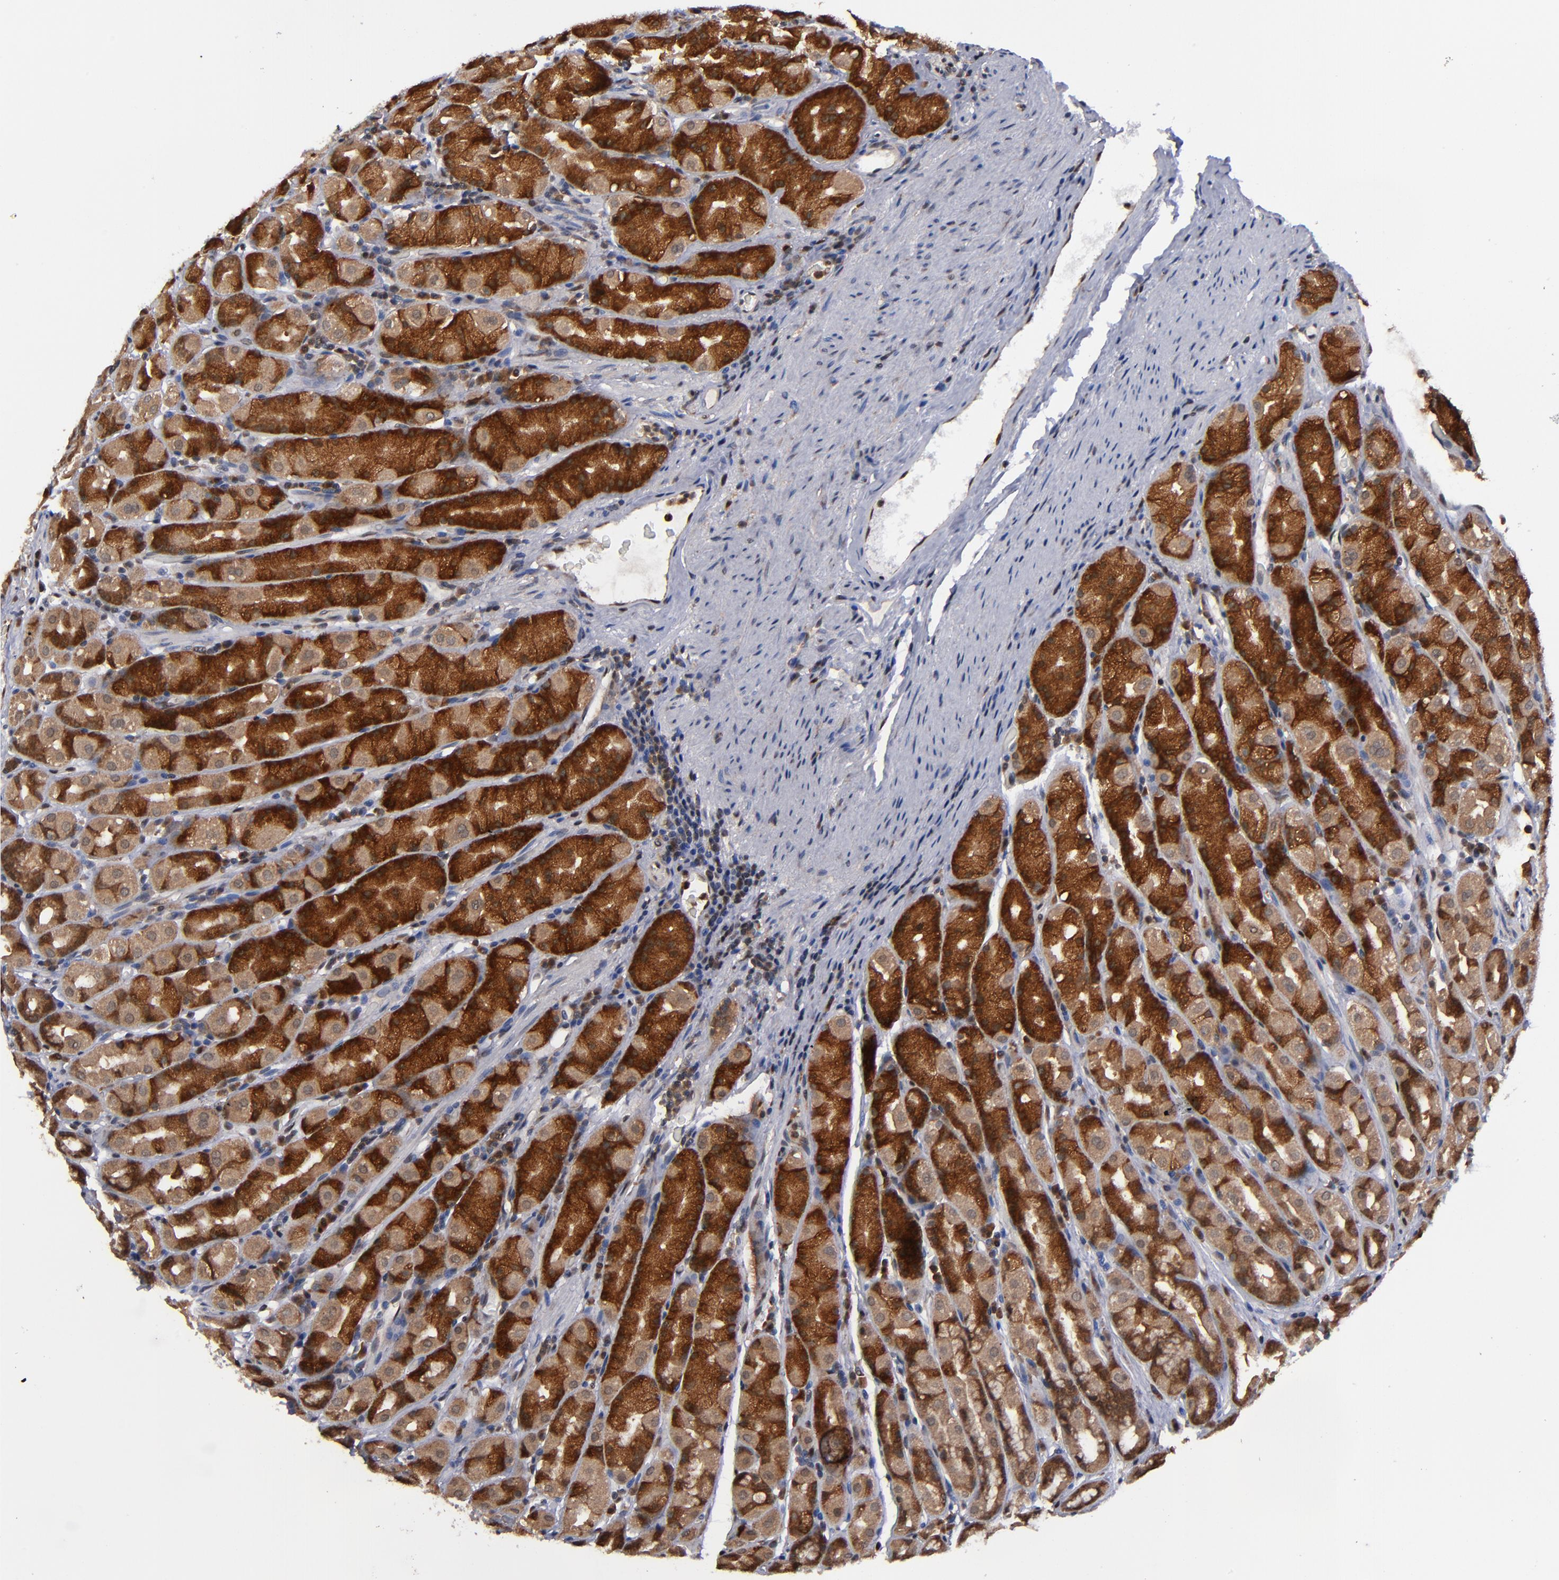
{"staining": {"intensity": "strong", "quantity": ">75%", "location": "cytoplasmic/membranous"}, "tissue": "stomach", "cell_type": "Glandular cells", "image_type": "normal", "snomed": [{"axis": "morphology", "description": "Normal tissue, NOS"}, {"axis": "topography", "description": "Stomach, upper"}], "caption": "Protein staining displays strong cytoplasmic/membranous expression in about >75% of glandular cells in unremarkable stomach.", "gene": "ALG13", "patient": {"sex": "male", "age": 68}}